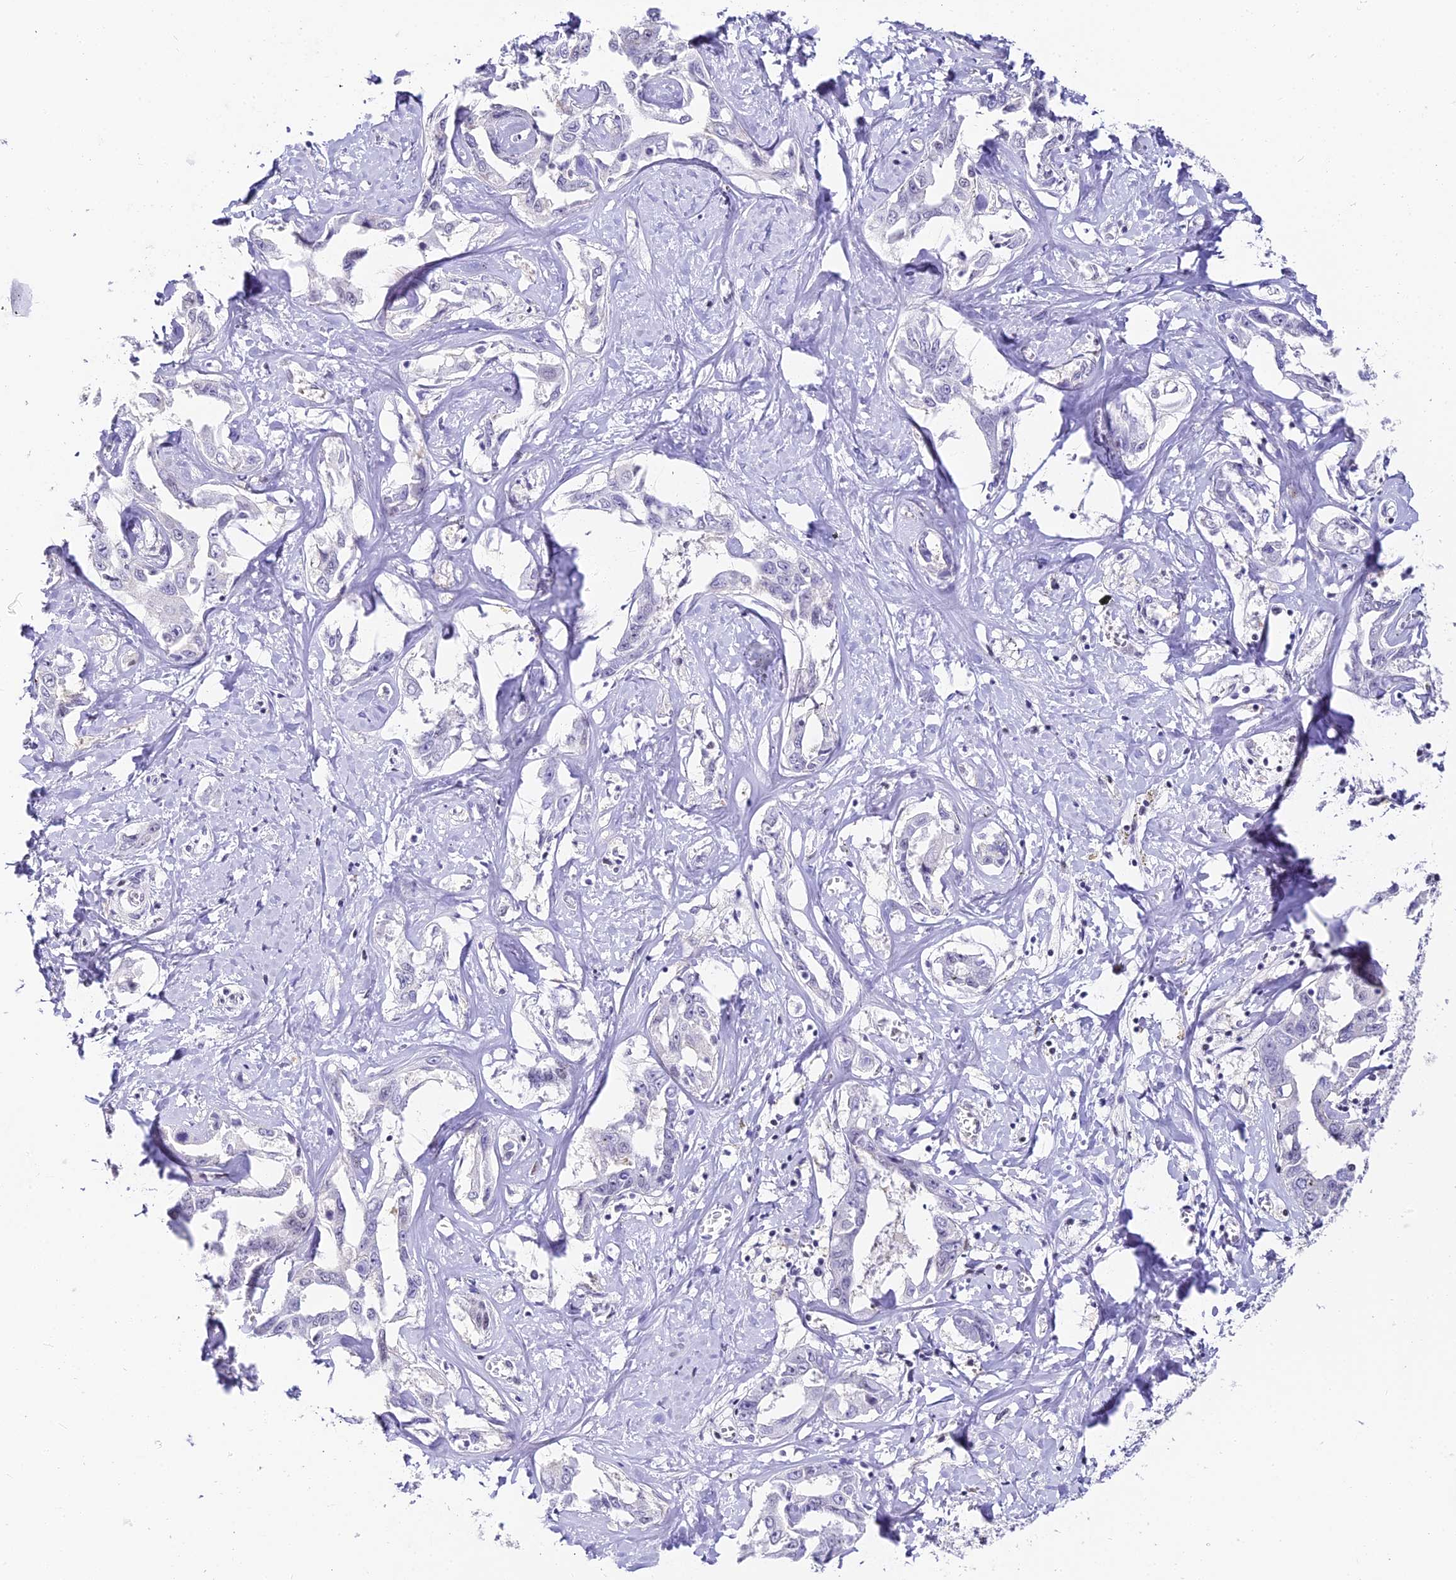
{"staining": {"intensity": "negative", "quantity": "none", "location": "none"}, "tissue": "liver cancer", "cell_type": "Tumor cells", "image_type": "cancer", "snomed": [{"axis": "morphology", "description": "Cholangiocarcinoma"}, {"axis": "topography", "description": "Liver"}], "caption": "The IHC photomicrograph has no significant positivity in tumor cells of liver cancer (cholangiocarcinoma) tissue.", "gene": "ABHD14A-ACY1", "patient": {"sex": "male", "age": 59}}